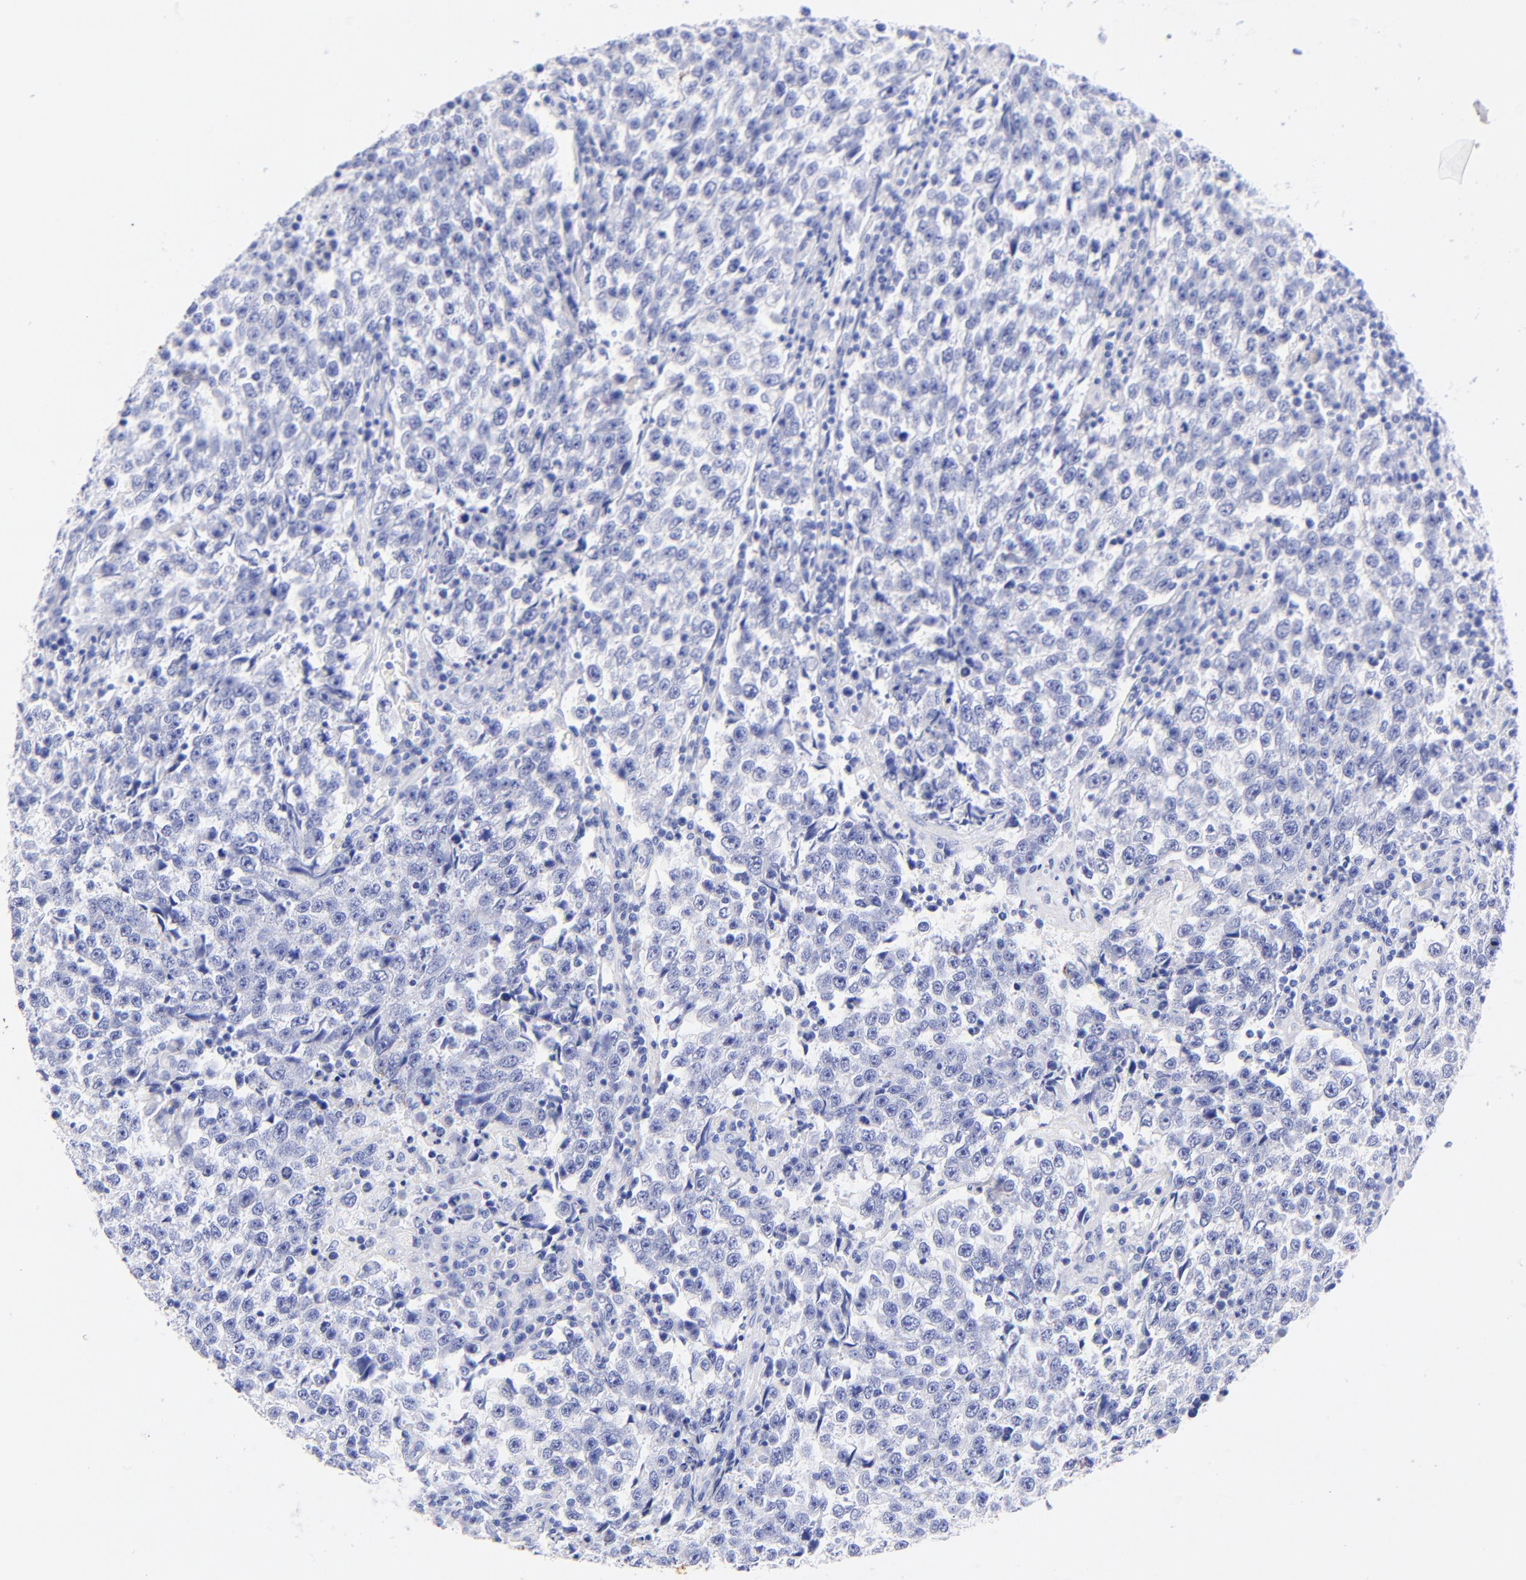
{"staining": {"intensity": "negative", "quantity": "none", "location": "none"}, "tissue": "testis cancer", "cell_type": "Tumor cells", "image_type": "cancer", "snomed": [{"axis": "morphology", "description": "Seminoma, NOS"}, {"axis": "topography", "description": "Testis"}], "caption": "There is no significant positivity in tumor cells of testis seminoma.", "gene": "KRT19", "patient": {"sex": "male", "age": 36}}